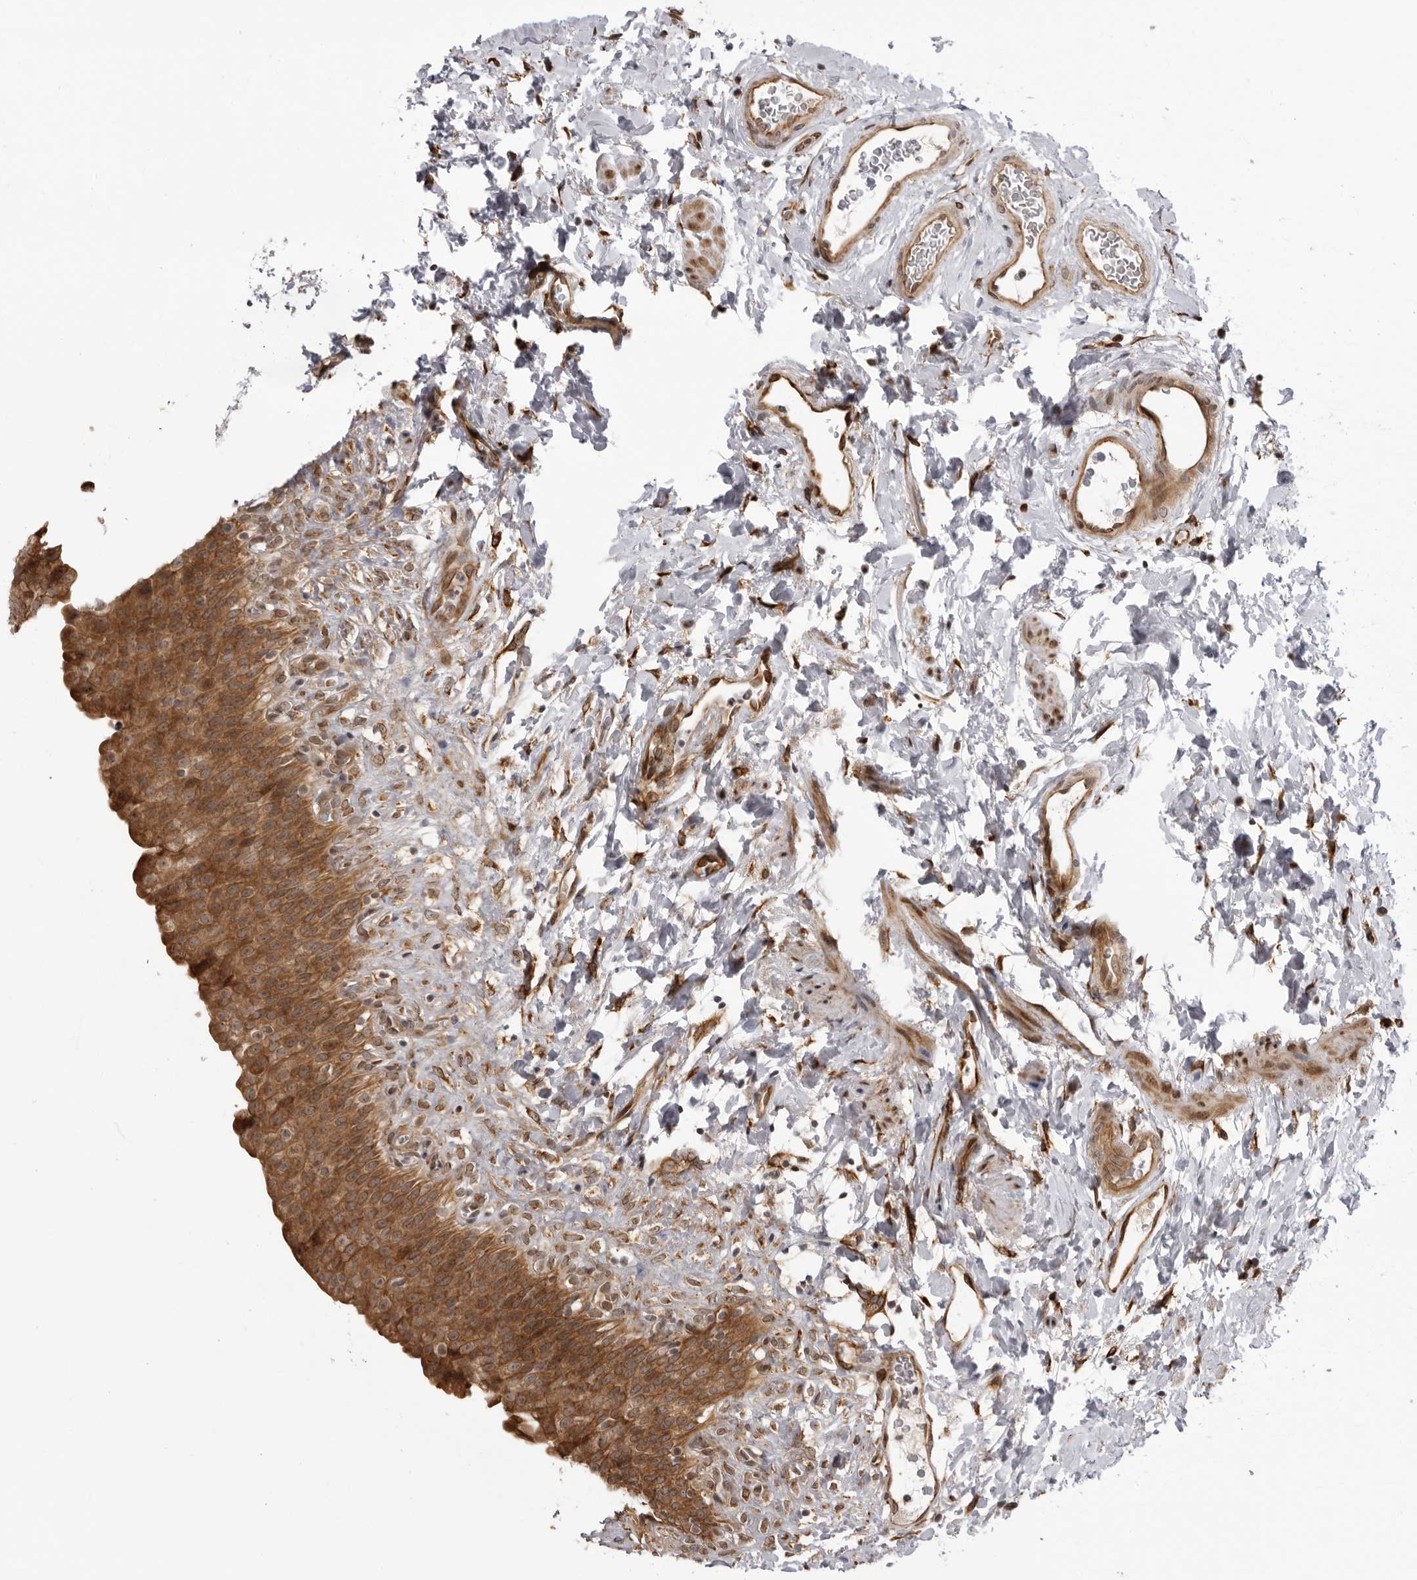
{"staining": {"intensity": "moderate", "quantity": ">75%", "location": "cytoplasmic/membranous"}, "tissue": "urinary bladder", "cell_type": "Urothelial cells", "image_type": "normal", "snomed": [{"axis": "morphology", "description": "Normal tissue, NOS"}, {"axis": "topography", "description": "Urinary bladder"}], "caption": "Brown immunohistochemical staining in unremarkable human urinary bladder displays moderate cytoplasmic/membranous expression in approximately >75% of urothelial cells.", "gene": "DNAH14", "patient": {"sex": "female", "age": 79}}